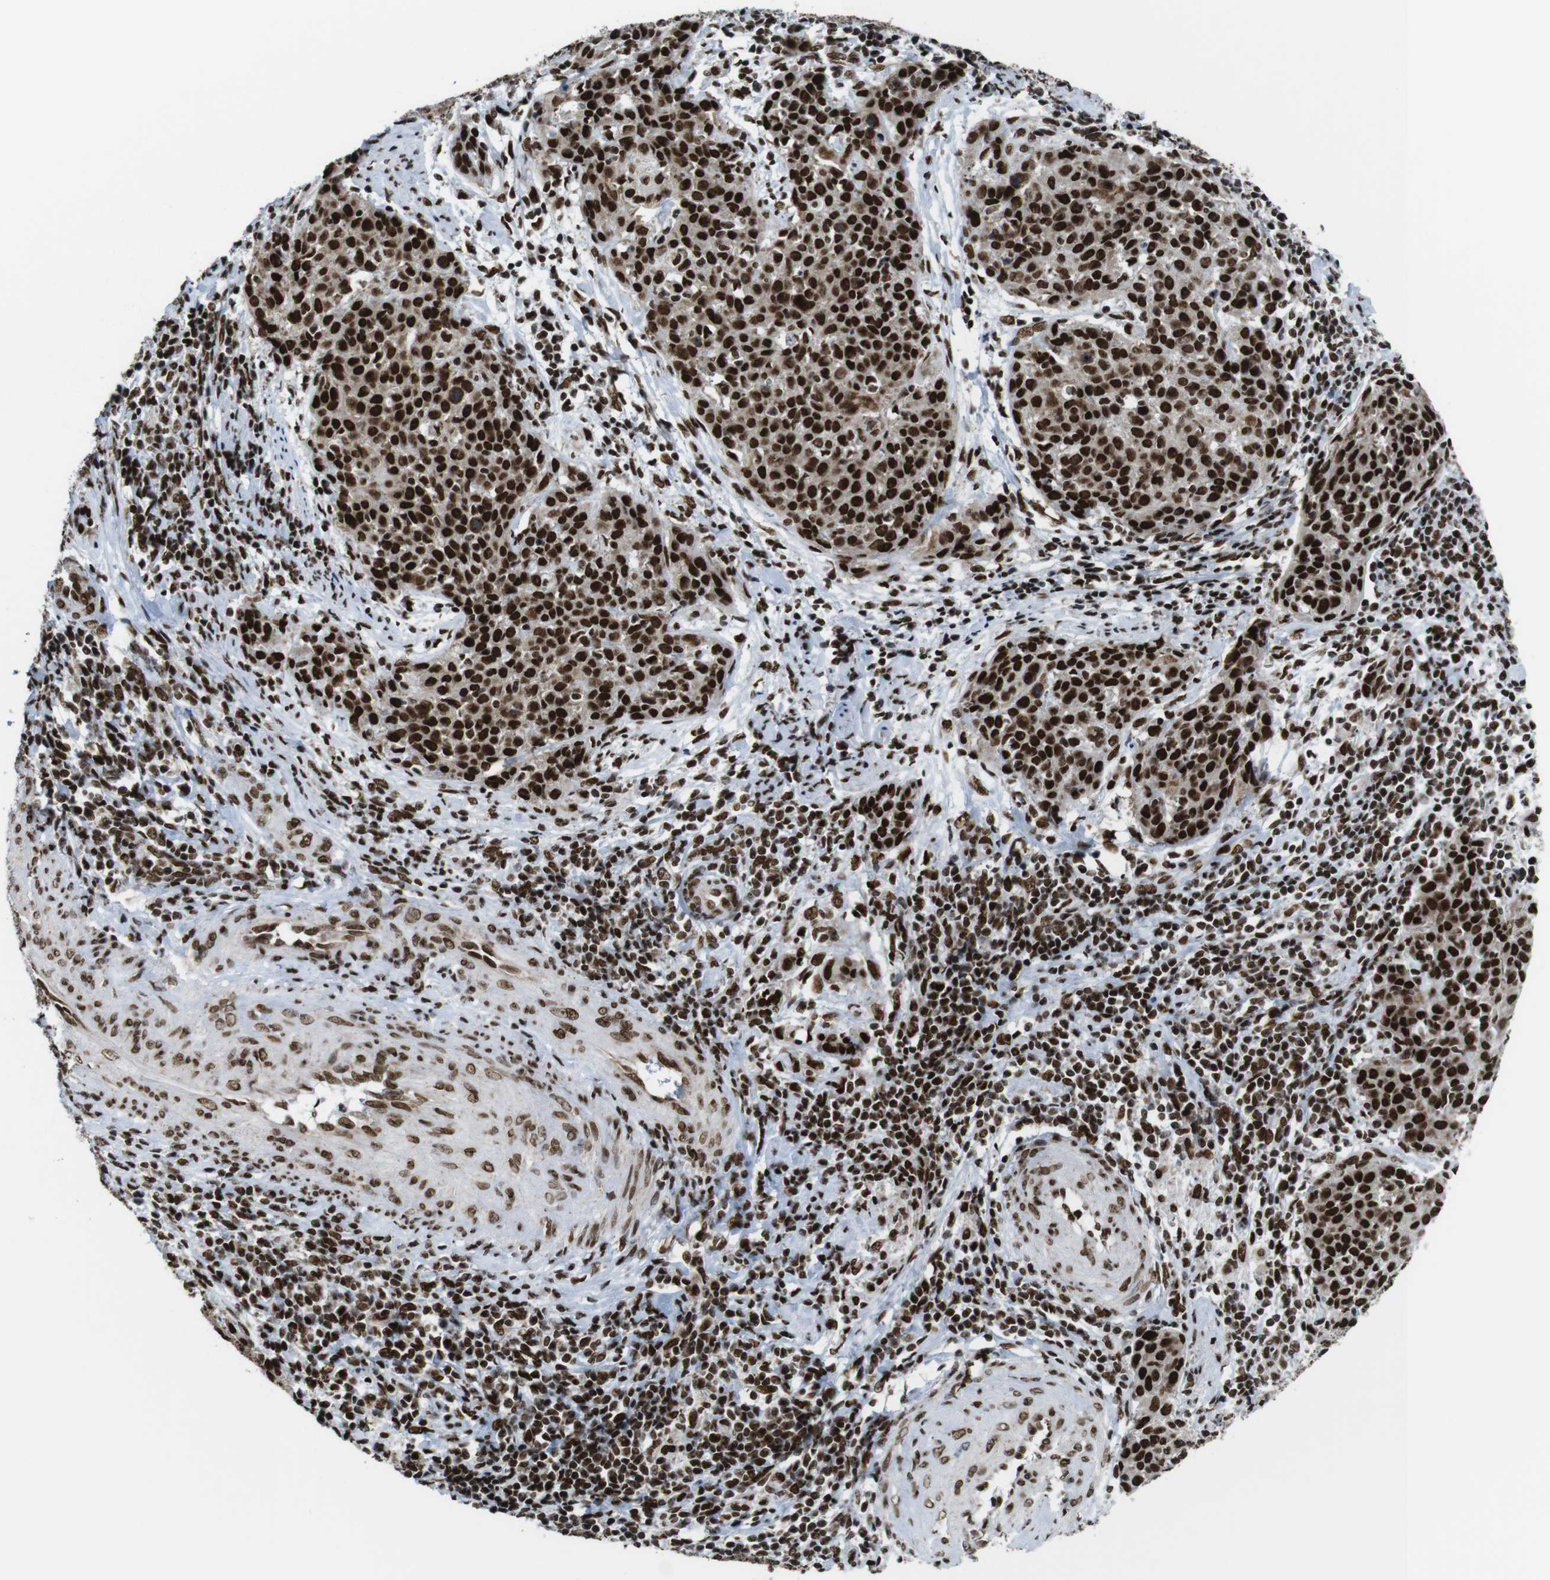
{"staining": {"intensity": "strong", "quantity": ">75%", "location": "nuclear"}, "tissue": "cervical cancer", "cell_type": "Tumor cells", "image_type": "cancer", "snomed": [{"axis": "morphology", "description": "Squamous cell carcinoma, NOS"}, {"axis": "topography", "description": "Cervix"}], "caption": "Immunohistochemistry (IHC) (DAB) staining of human cervical cancer (squamous cell carcinoma) exhibits strong nuclear protein expression in about >75% of tumor cells.", "gene": "ROMO1", "patient": {"sex": "female", "age": 38}}